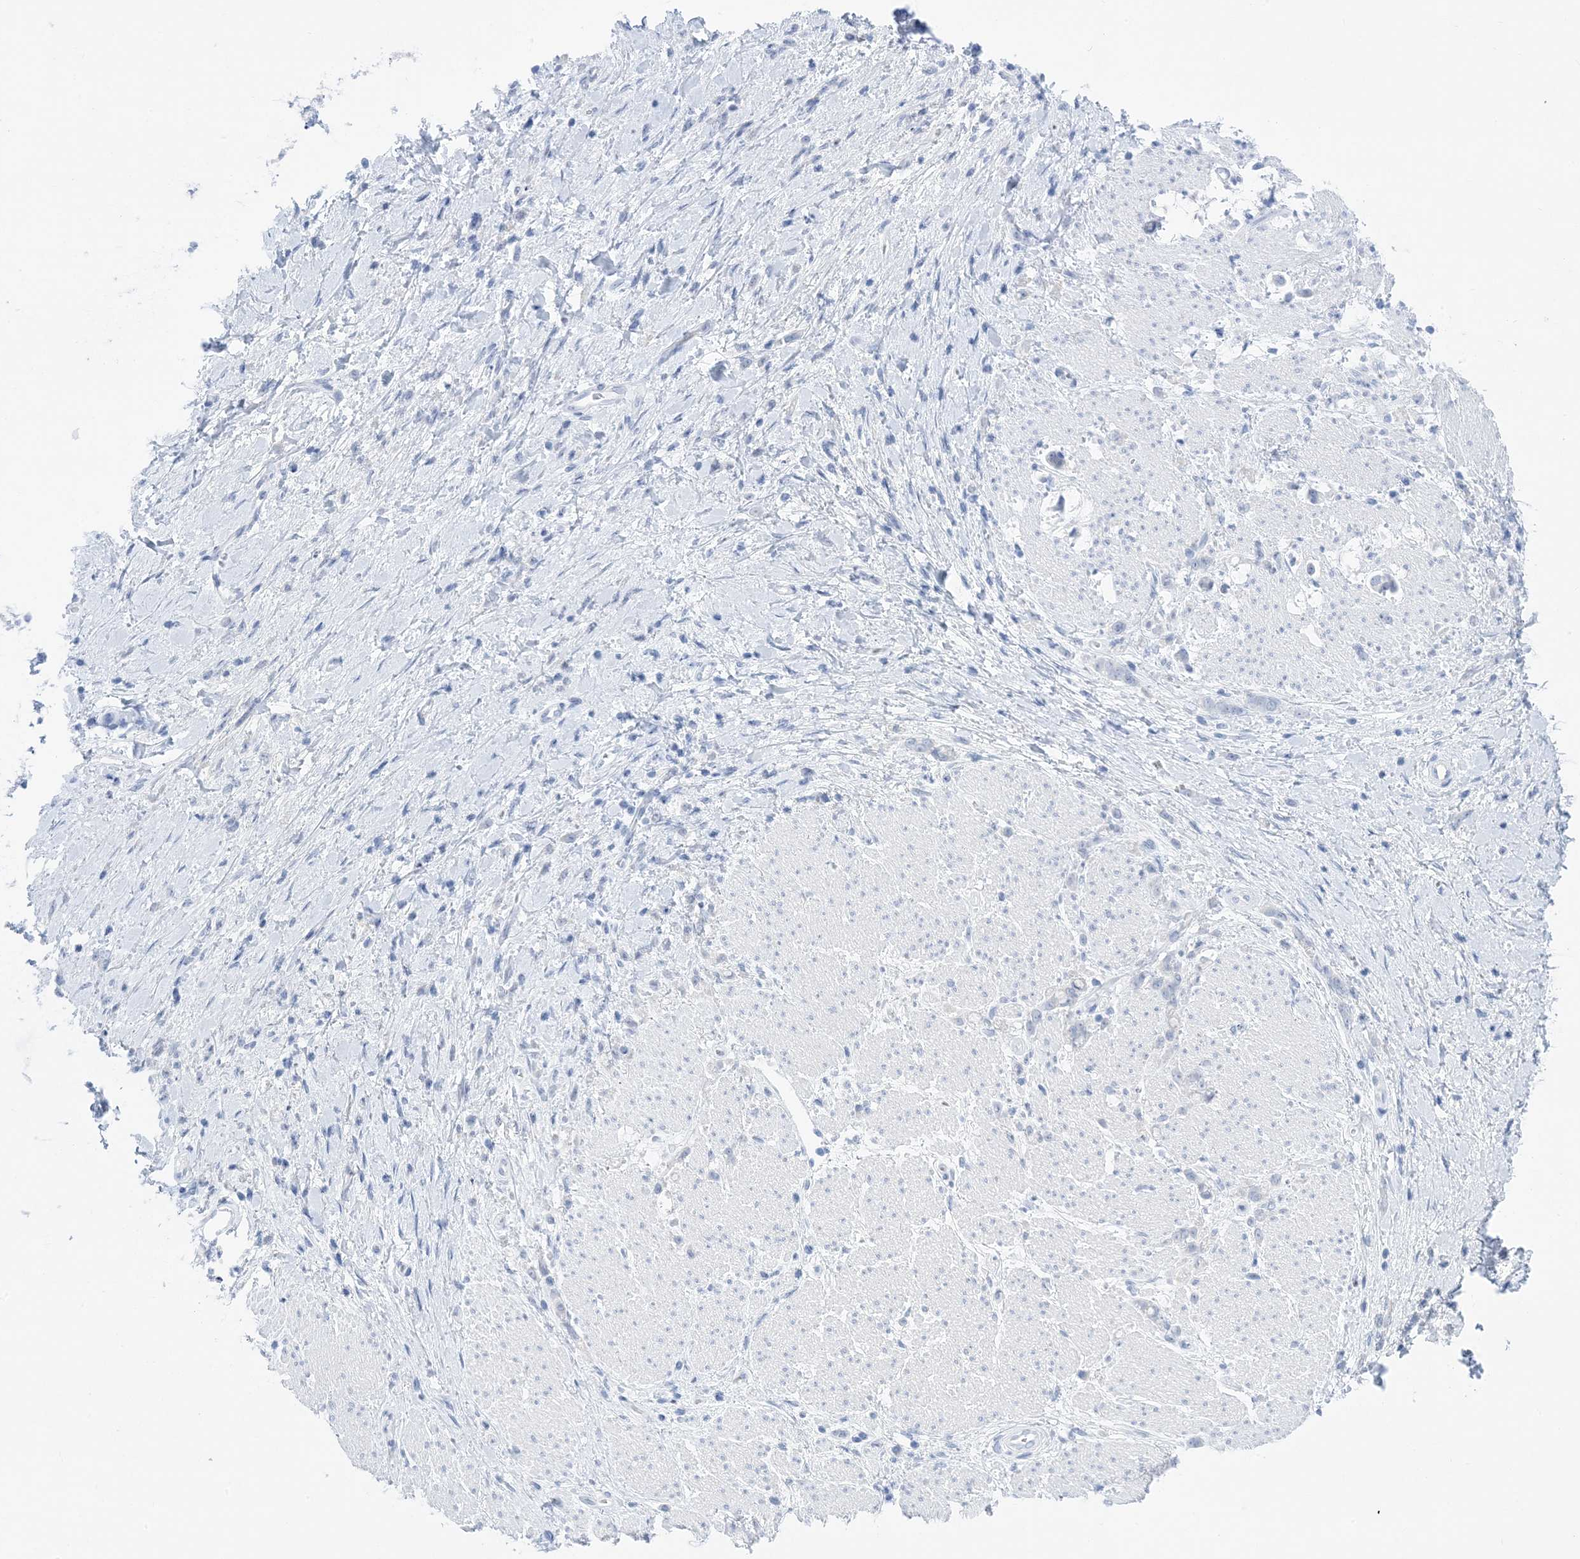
{"staining": {"intensity": "negative", "quantity": "none", "location": "none"}, "tissue": "stomach cancer", "cell_type": "Tumor cells", "image_type": "cancer", "snomed": [{"axis": "morphology", "description": "Adenocarcinoma, NOS"}, {"axis": "topography", "description": "Stomach"}], "caption": "Tumor cells show no significant positivity in stomach cancer (adenocarcinoma). The staining was performed using DAB to visualize the protein expression in brown, while the nuclei were stained in blue with hematoxylin (Magnification: 20x).", "gene": "SH3YL1", "patient": {"sex": "female", "age": 60}}